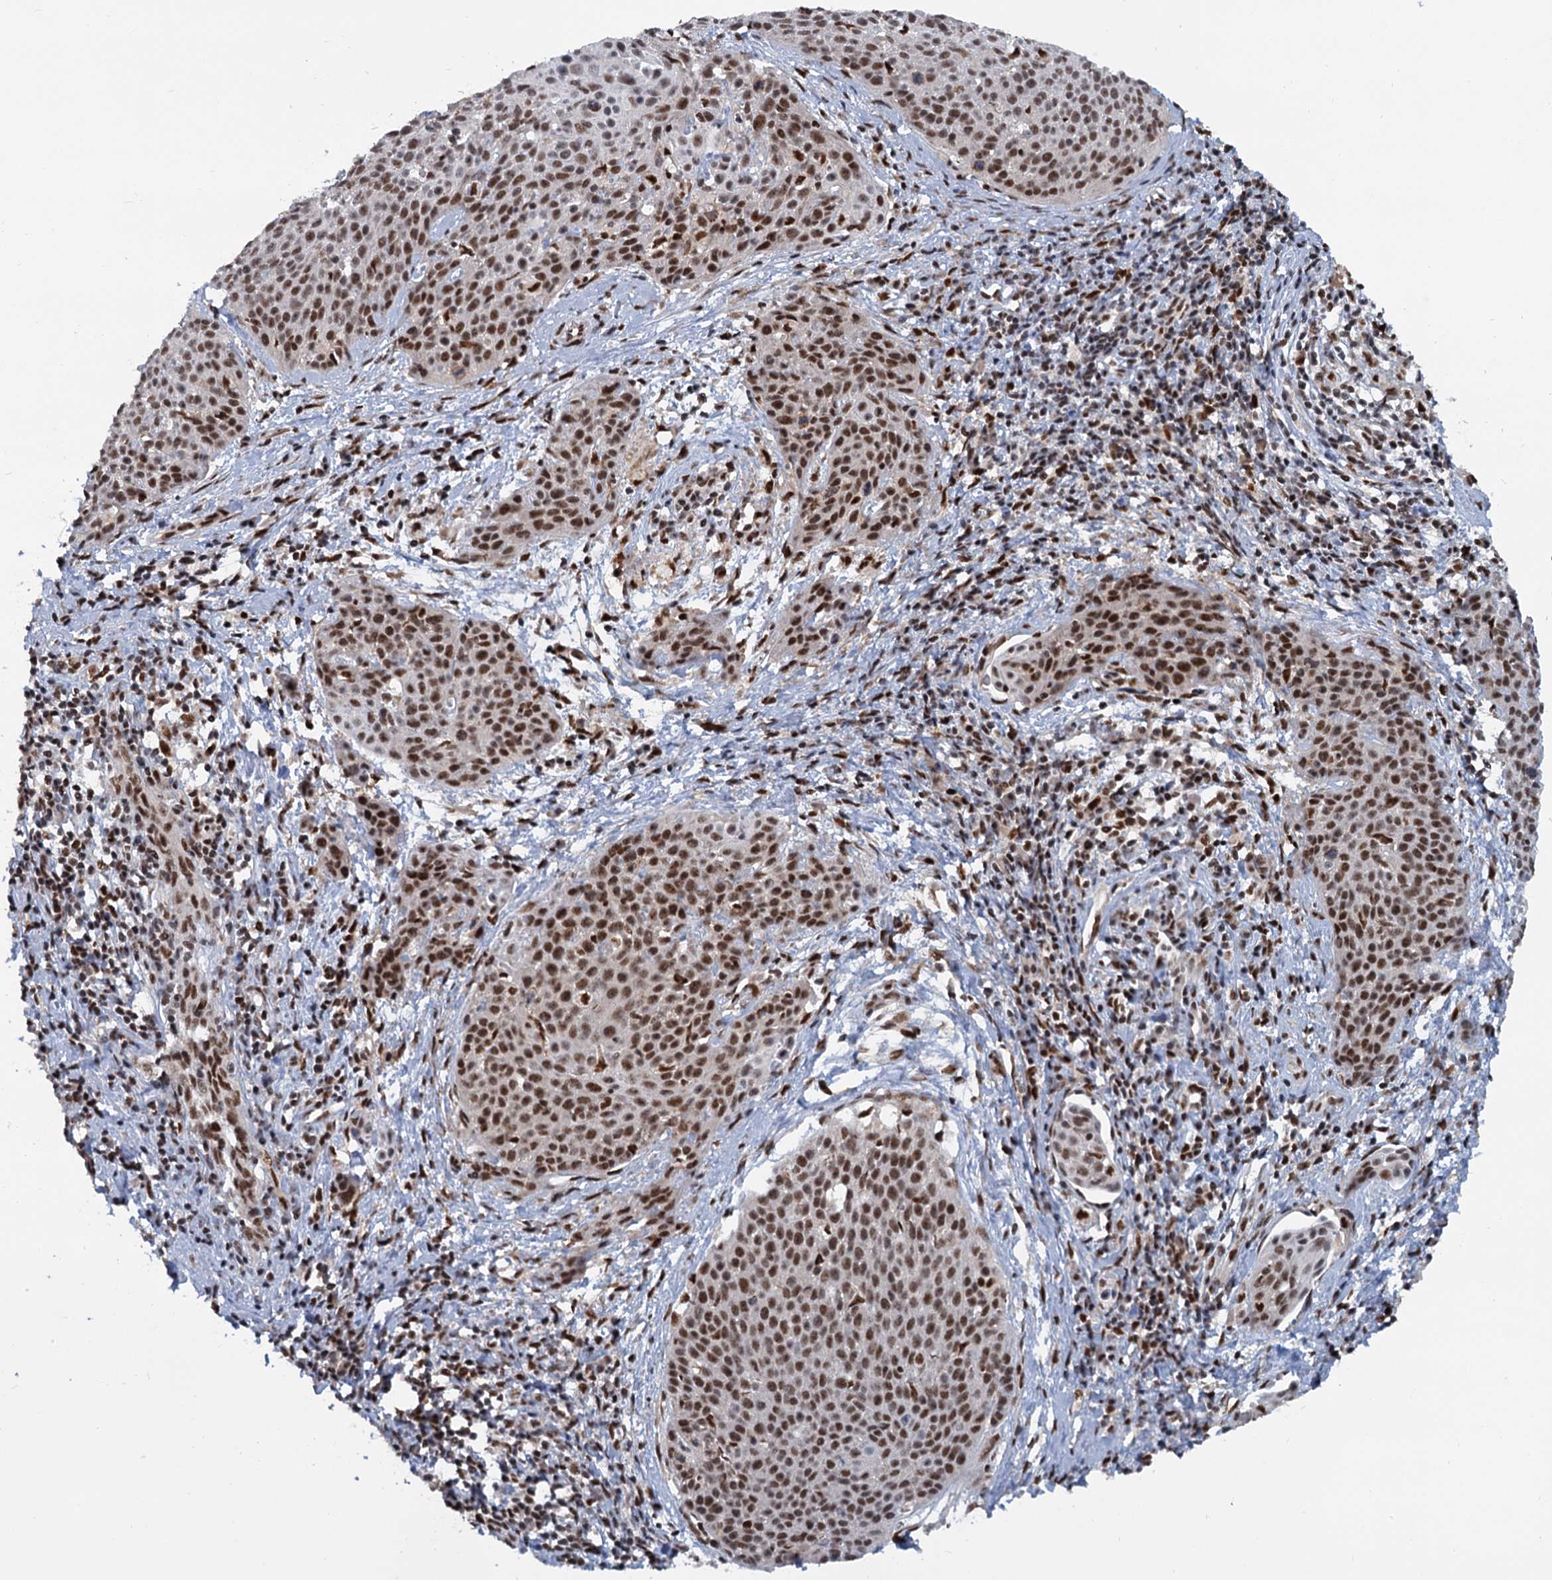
{"staining": {"intensity": "moderate", "quantity": ">75%", "location": "nuclear"}, "tissue": "cervical cancer", "cell_type": "Tumor cells", "image_type": "cancer", "snomed": [{"axis": "morphology", "description": "Squamous cell carcinoma, NOS"}, {"axis": "topography", "description": "Cervix"}], "caption": "Protein staining of cervical squamous cell carcinoma tissue reveals moderate nuclear positivity in approximately >75% of tumor cells.", "gene": "WBP4", "patient": {"sex": "female", "age": 38}}